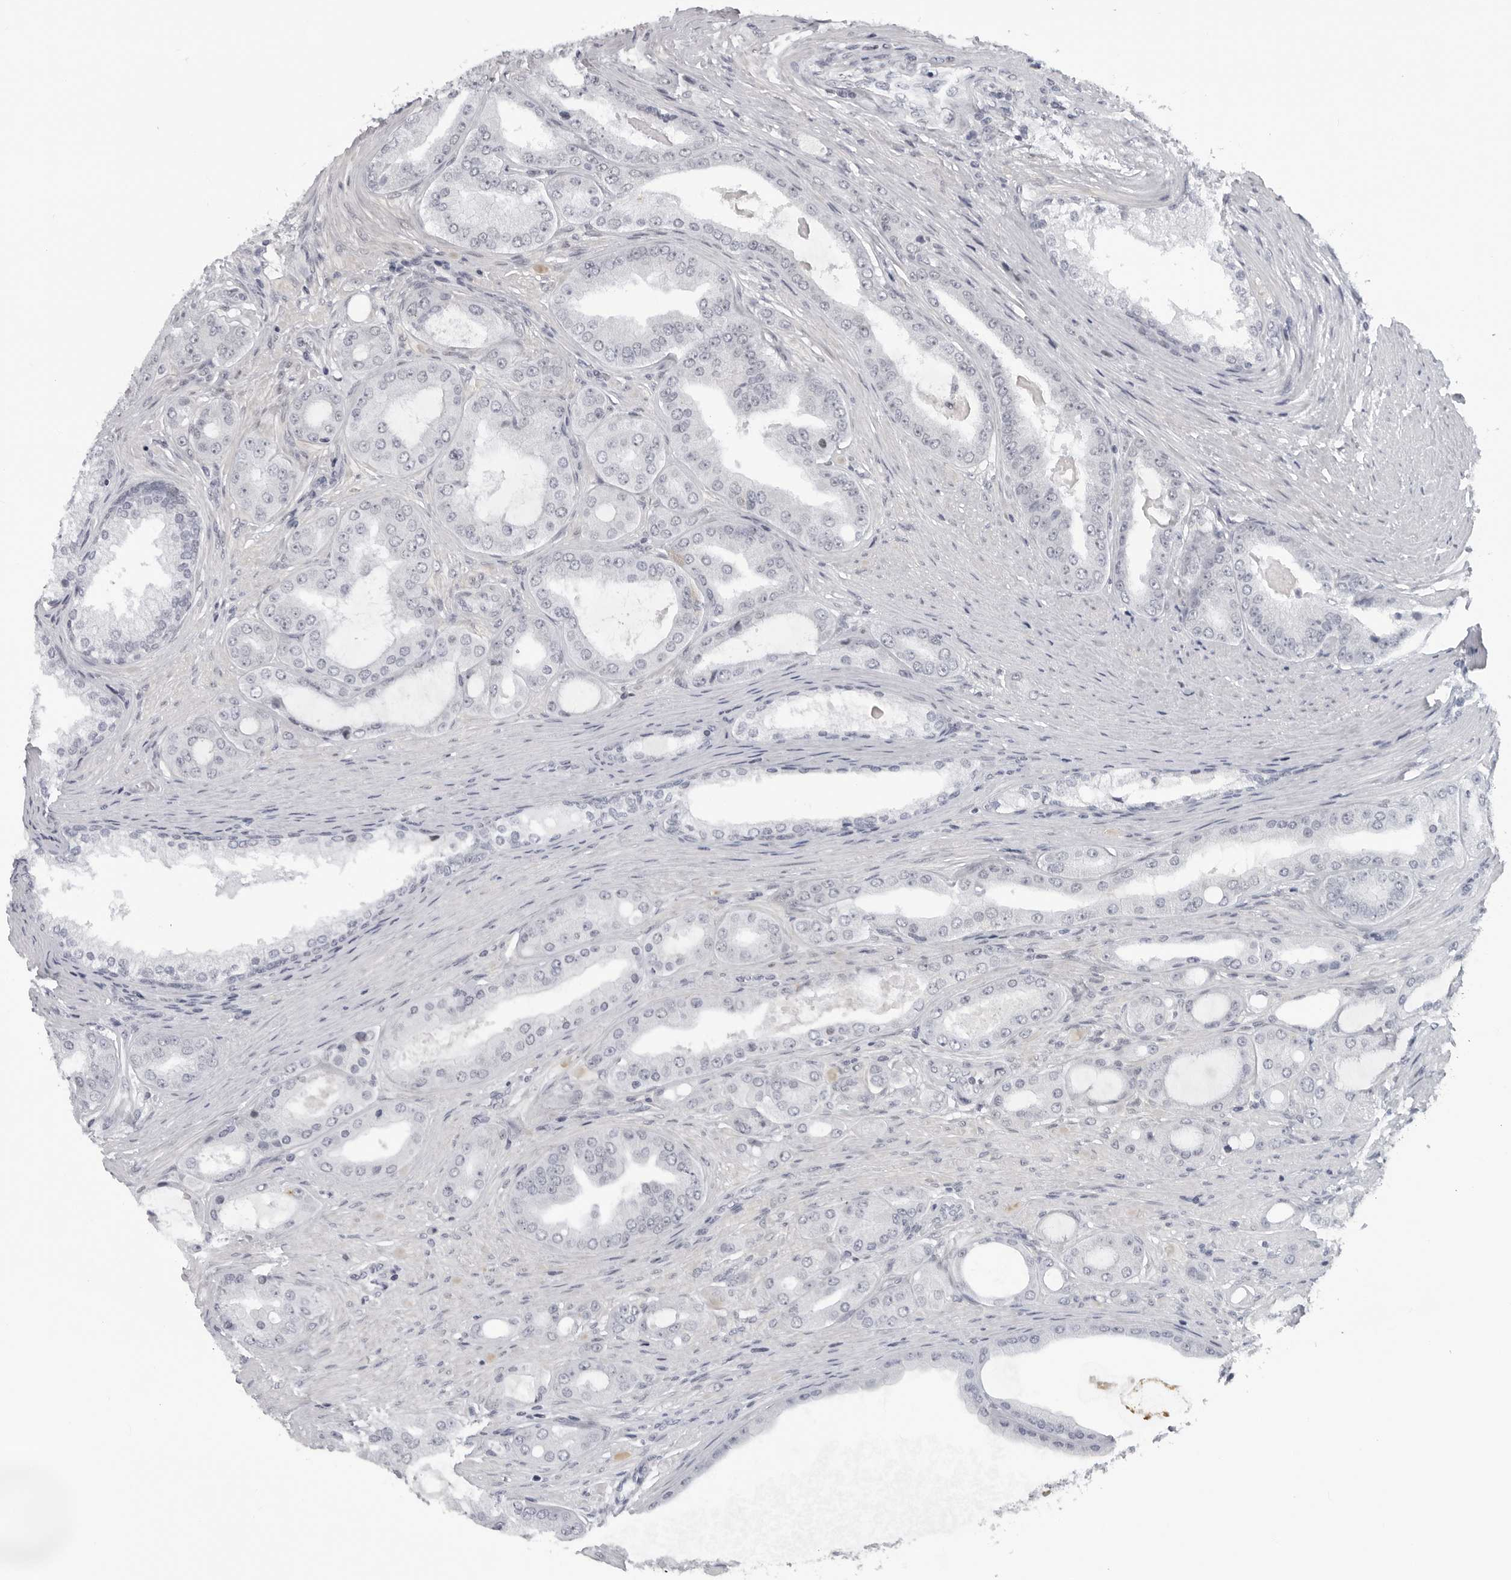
{"staining": {"intensity": "negative", "quantity": "none", "location": "none"}, "tissue": "prostate cancer", "cell_type": "Tumor cells", "image_type": "cancer", "snomed": [{"axis": "morphology", "description": "Adenocarcinoma, High grade"}, {"axis": "topography", "description": "Prostate"}], "caption": "Human prostate cancer stained for a protein using IHC shows no expression in tumor cells.", "gene": "MAF", "patient": {"sex": "male", "age": 60}}